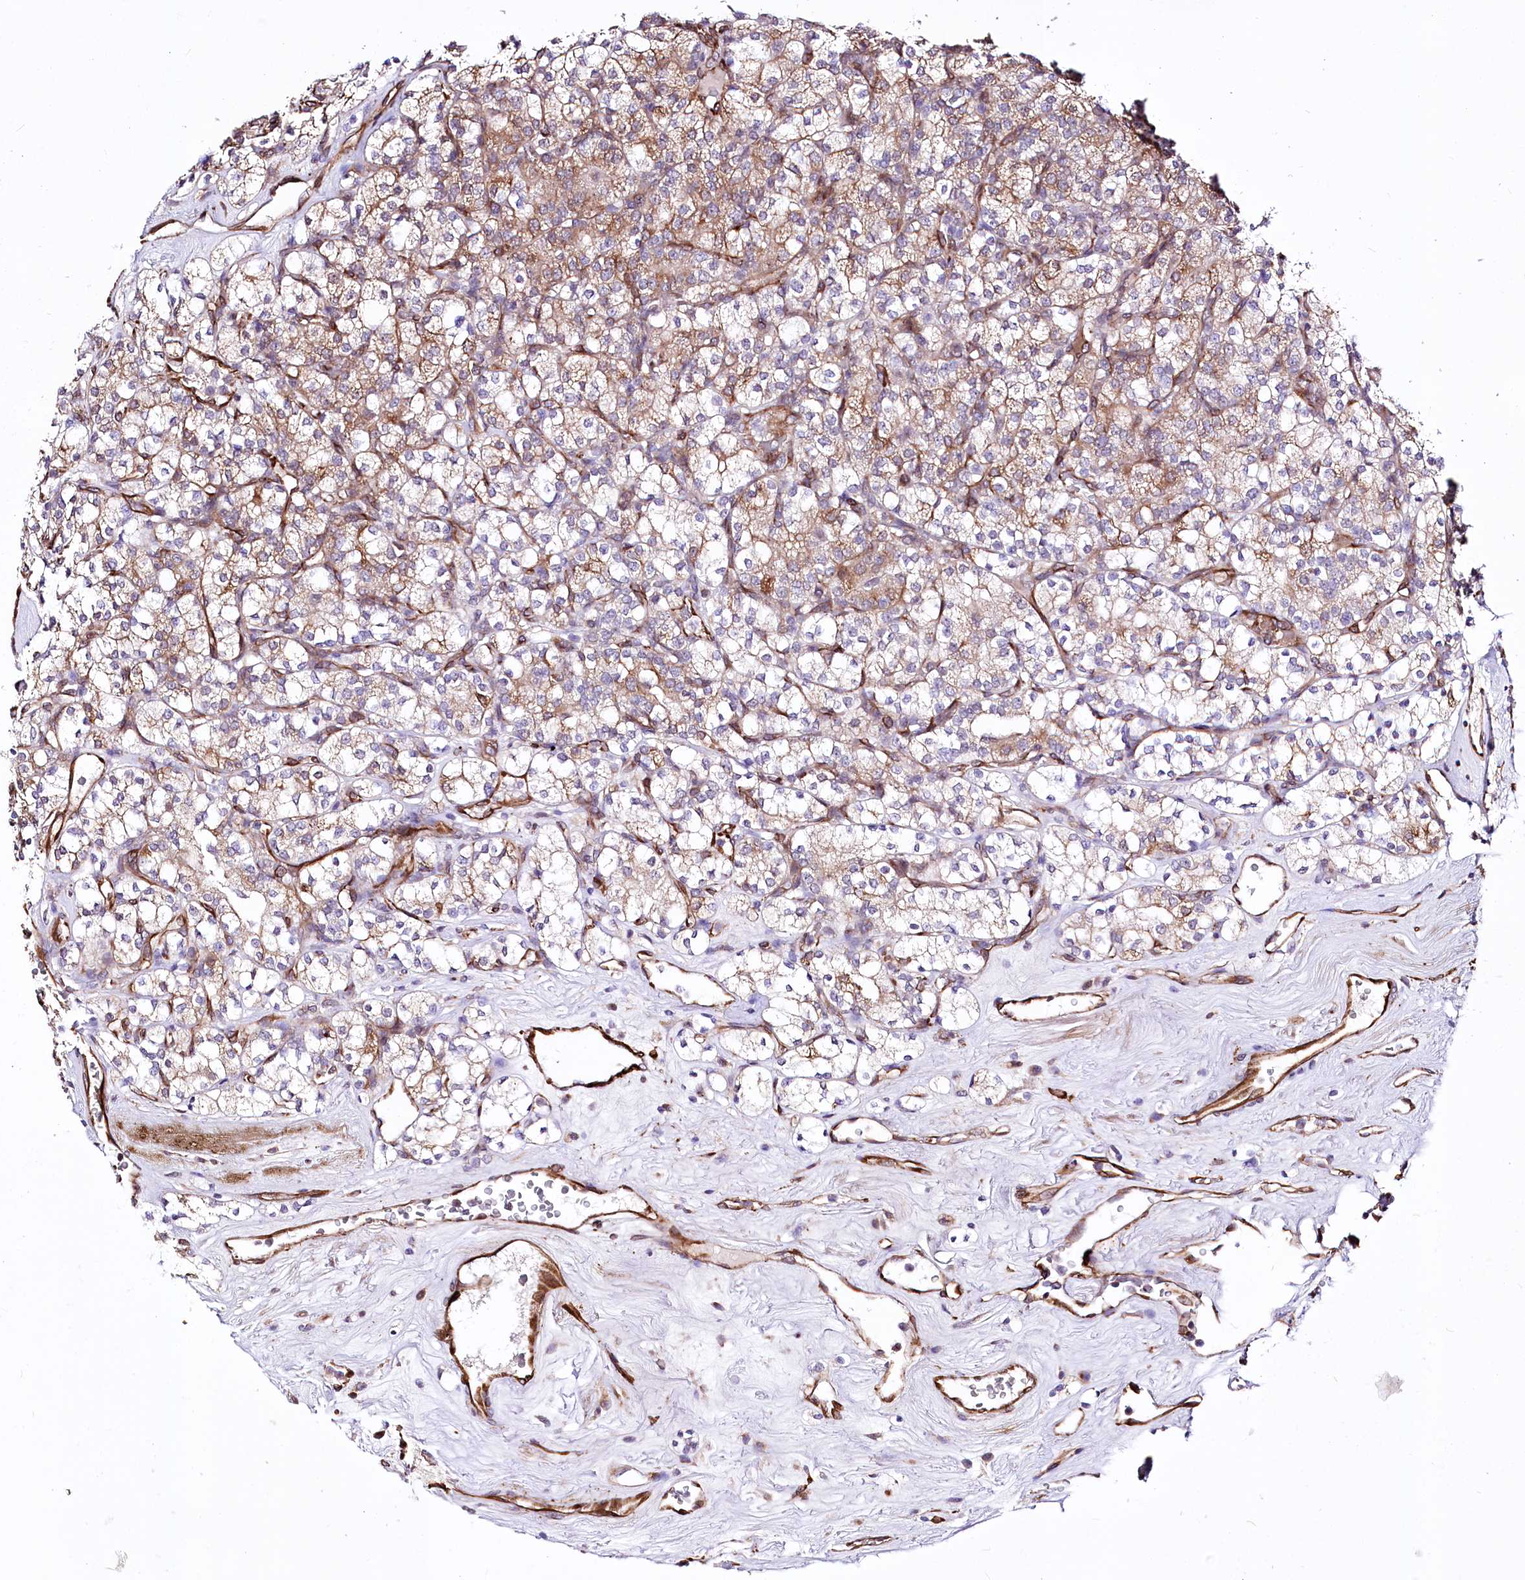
{"staining": {"intensity": "moderate", "quantity": ">75%", "location": "cytoplasmic/membranous"}, "tissue": "renal cancer", "cell_type": "Tumor cells", "image_type": "cancer", "snomed": [{"axis": "morphology", "description": "Adenocarcinoma, NOS"}, {"axis": "topography", "description": "Kidney"}], "caption": "Tumor cells show medium levels of moderate cytoplasmic/membranous positivity in approximately >75% of cells in human renal cancer (adenocarcinoma).", "gene": "WWC1", "patient": {"sex": "male", "age": 77}}